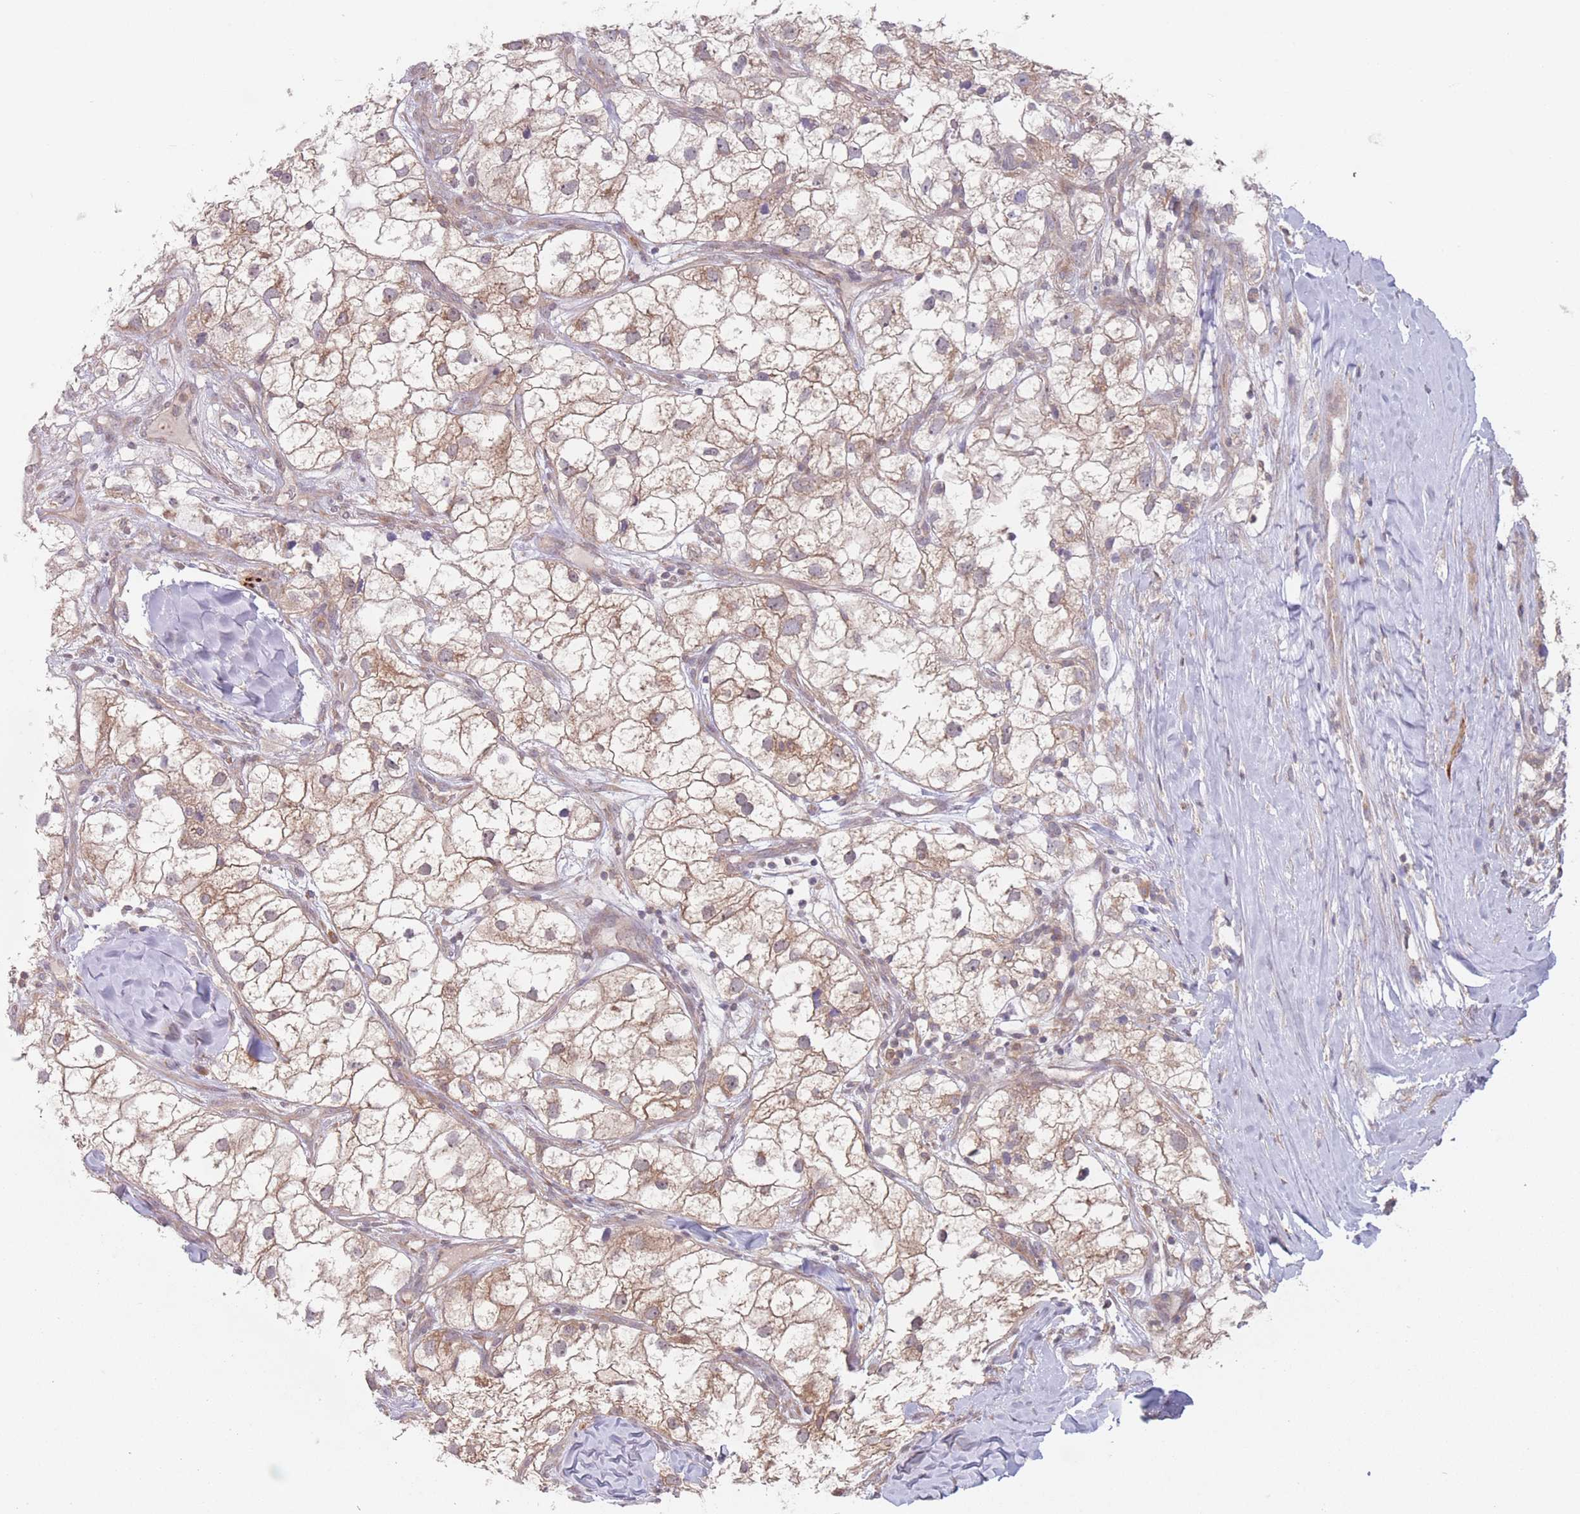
{"staining": {"intensity": "weak", "quantity": "25%-75%", "location": "cytoplasmic/membranous"}, "tissue": "renal cancer", "cell_type": "Tumor cells", "image_type": "cancer", "snomed": [{"axis": "morphology", "description": "Adenocarcinoma, NOS"}, {"axis": "topography", "description": "Kidney"}], "caption": "Adenocarcinoma (renal) stained with DAB IHC shows low levels of weak cytoplasmic/membranous positivity in approximately 25%-75% of tumor cells.", "gene": "PPM1A", "patient": {"sex": "male", "age": 59}}